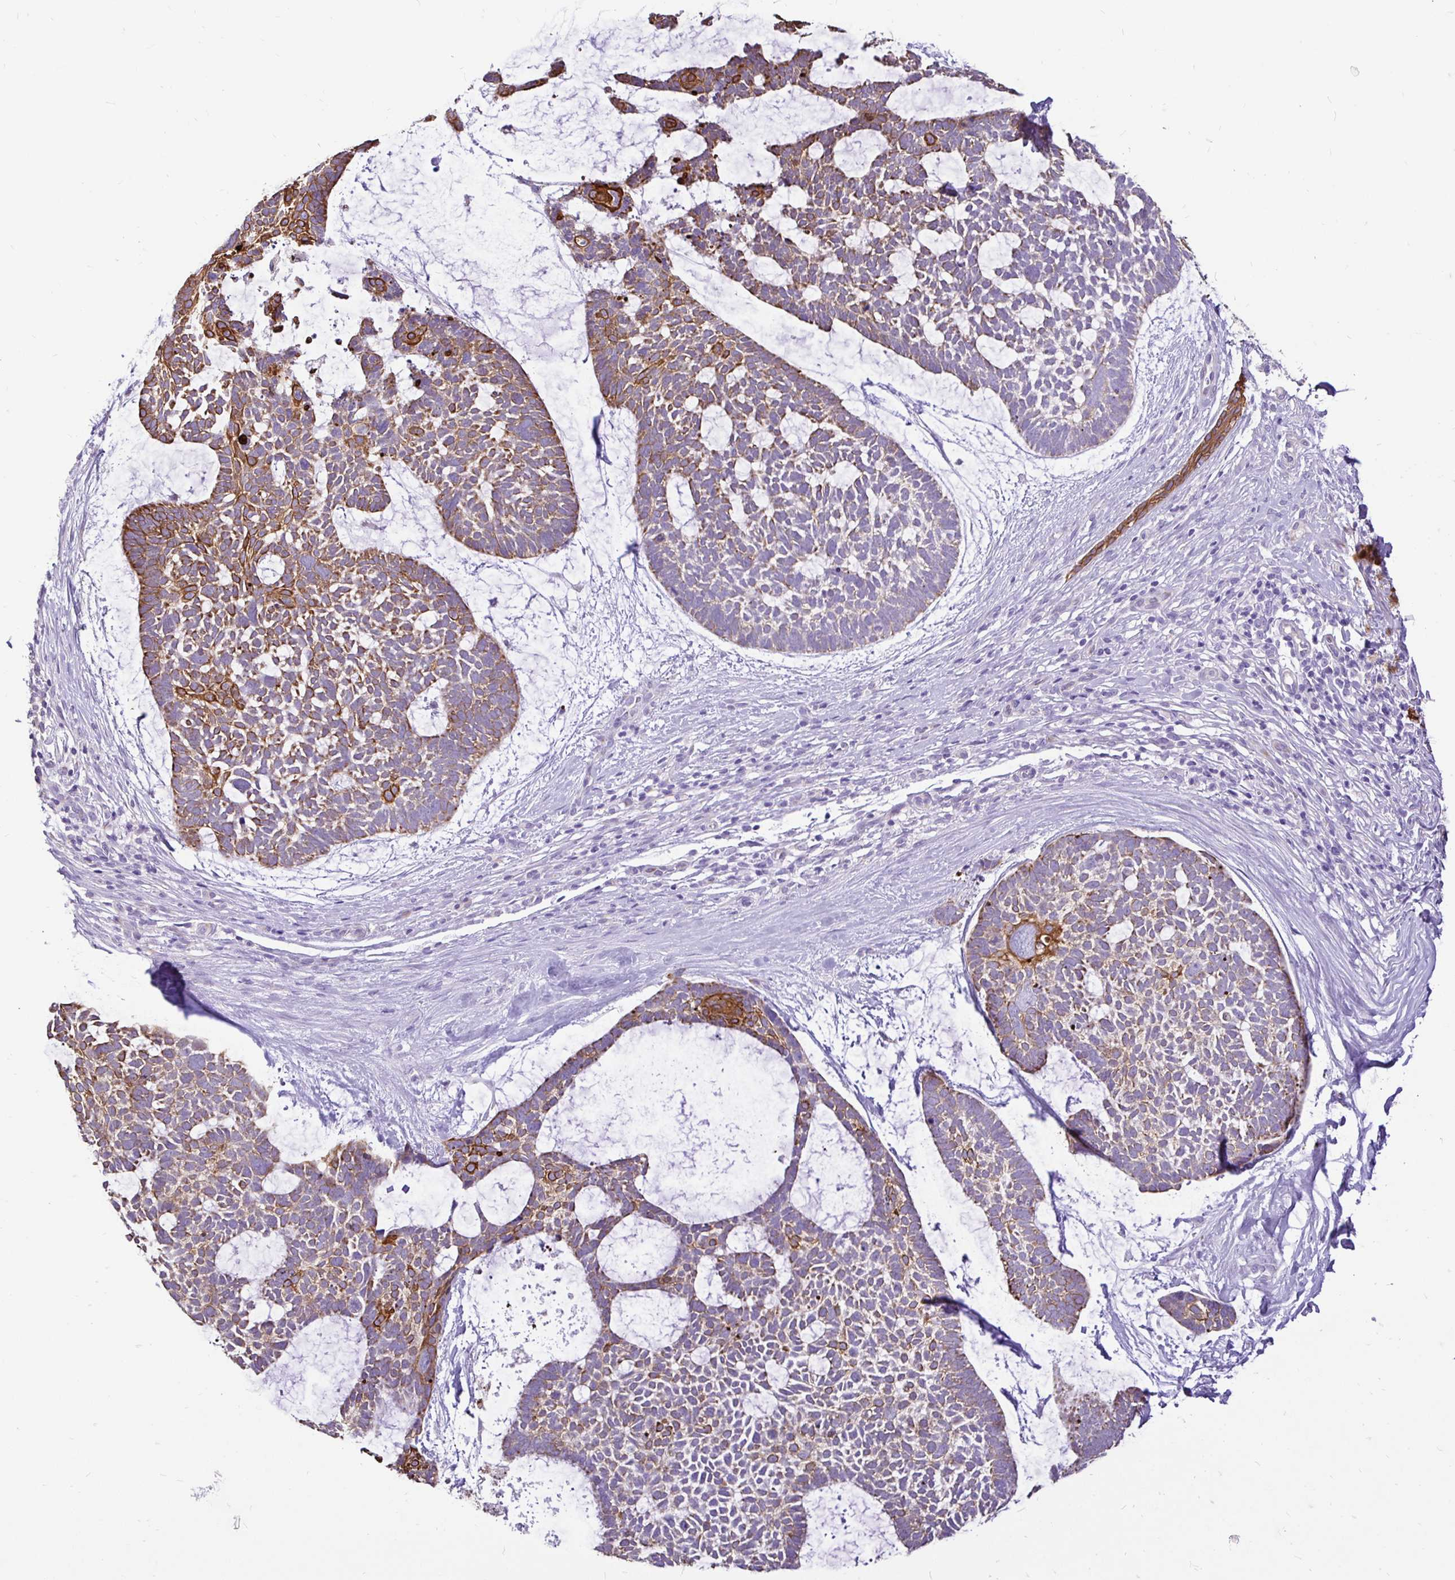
{"staining": {"intensity": "moderate", "quantity": "25%-75%", "location": "cytoplasmic/membranous"}, "tissue": "skin cancer", "cell_type": "Tumor cells", "image_type": "cancer", "snomed": [{"axis": "morphology", "description": "Basal cell carcinoma"}, {"axis": "topography", "description": "Skin"}], "caption": "Immunohistochemistry micrograph of neoplastic tissue: skin cancer stained using immunohistochemistry demonstrates medium levels of moderate protein expression localized specifically in the cytoplasmic/membranous of tumor cells, appearing as a cytoplasmic/membranous brown color.", "gene": "TAF1D", "patient": {"sex": "male", "age": 64}}